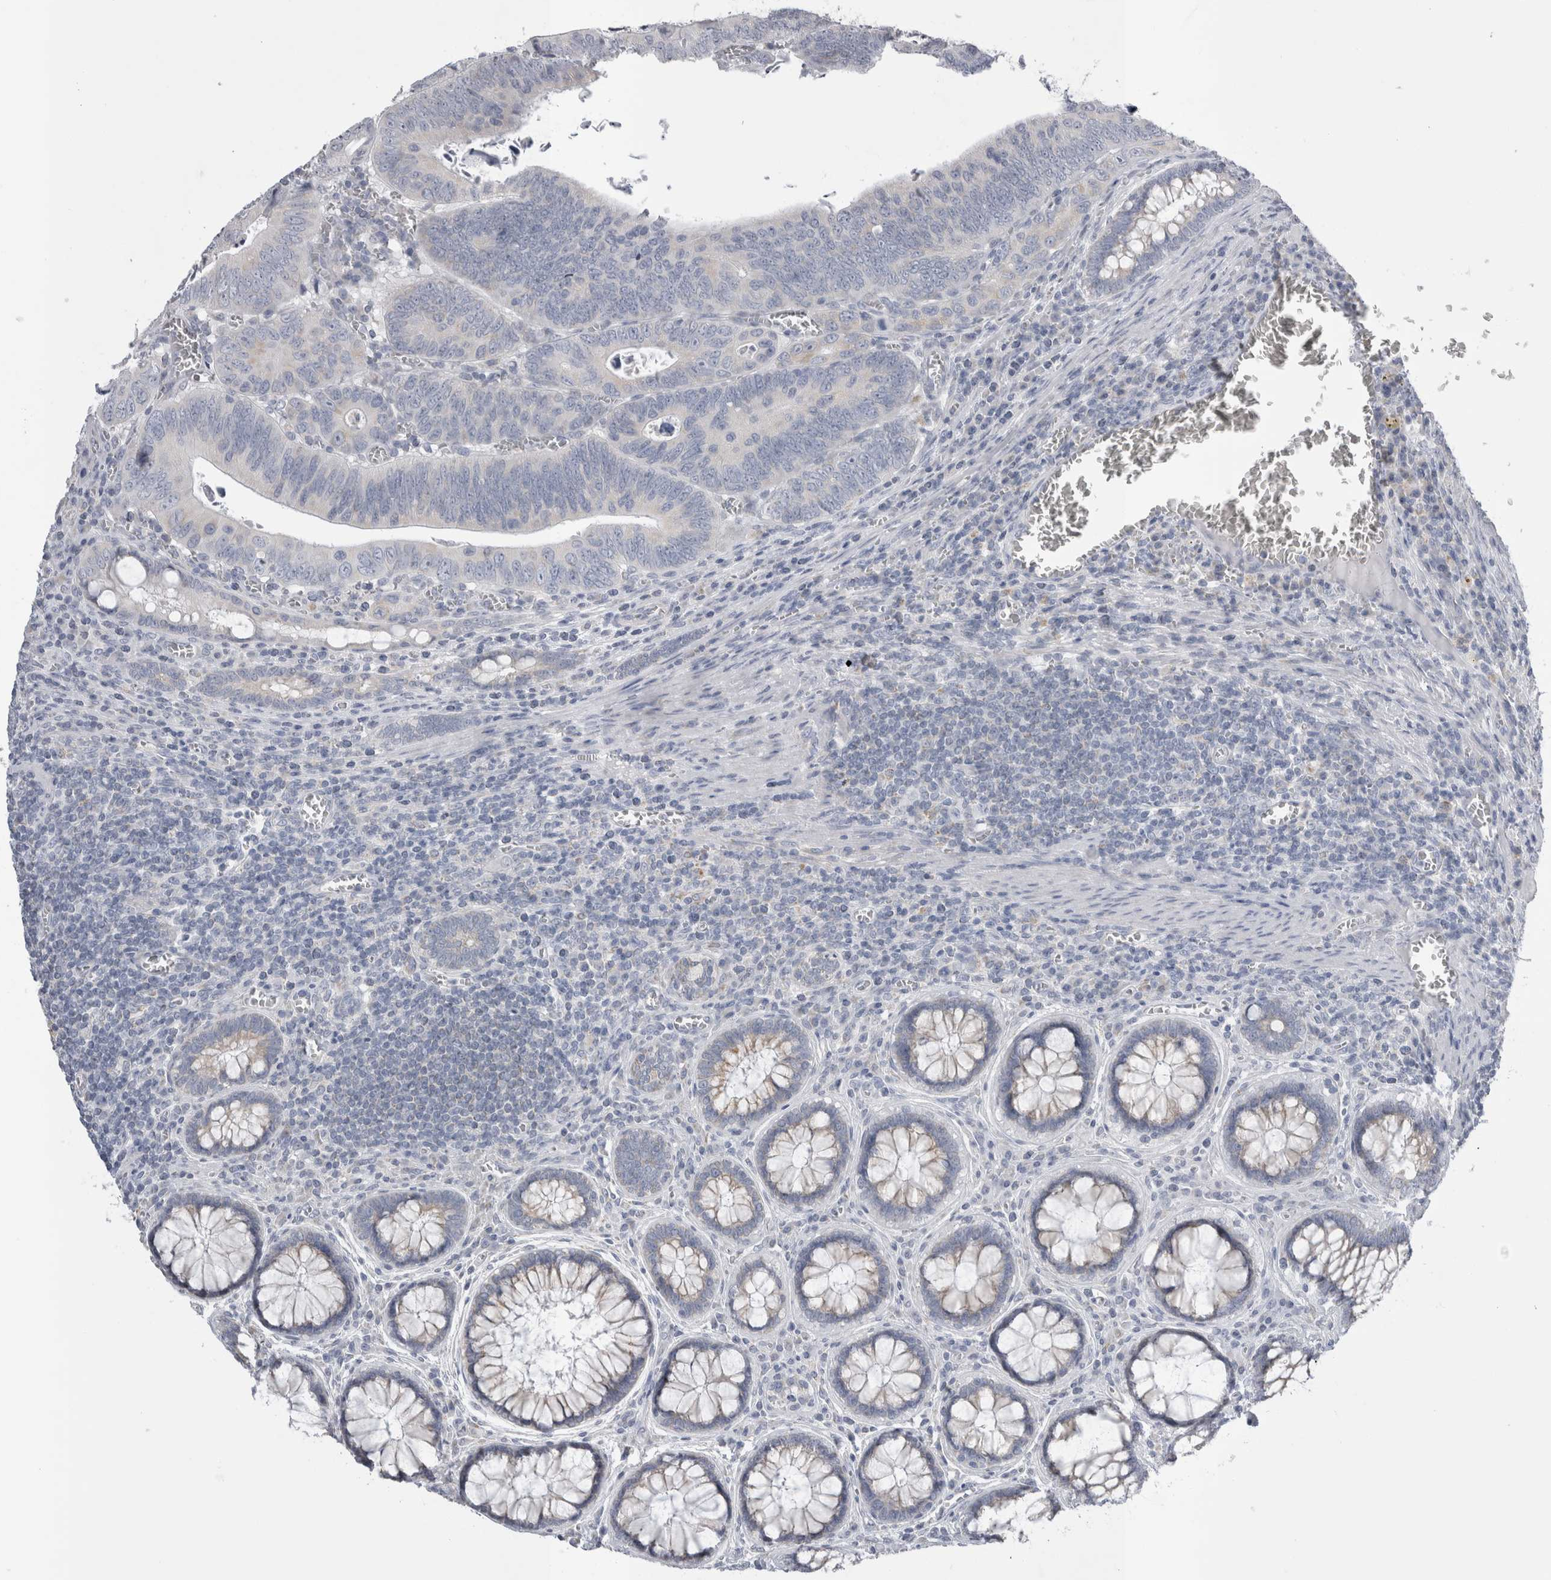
{"staining": {"intensity": "negative", "quantity": "none", "location": "none"}, "tissue": "colorectal cancer", "cell_type": "Tumor cells", "image_type": "cancer", "snomed": [{"axis": "morphology", "description": "Inflammation, NOS"}, {"axis": "morphology", "description": "Adenocarcinoma, NOS"}, {"axis": "topography", "description": "Colon"}], "caption": "A micrograph of human colorectal cancer is negative for staining in tumor cells.", "gene": "DHRS4", "patient": {"sex": "male", "age": 72}}